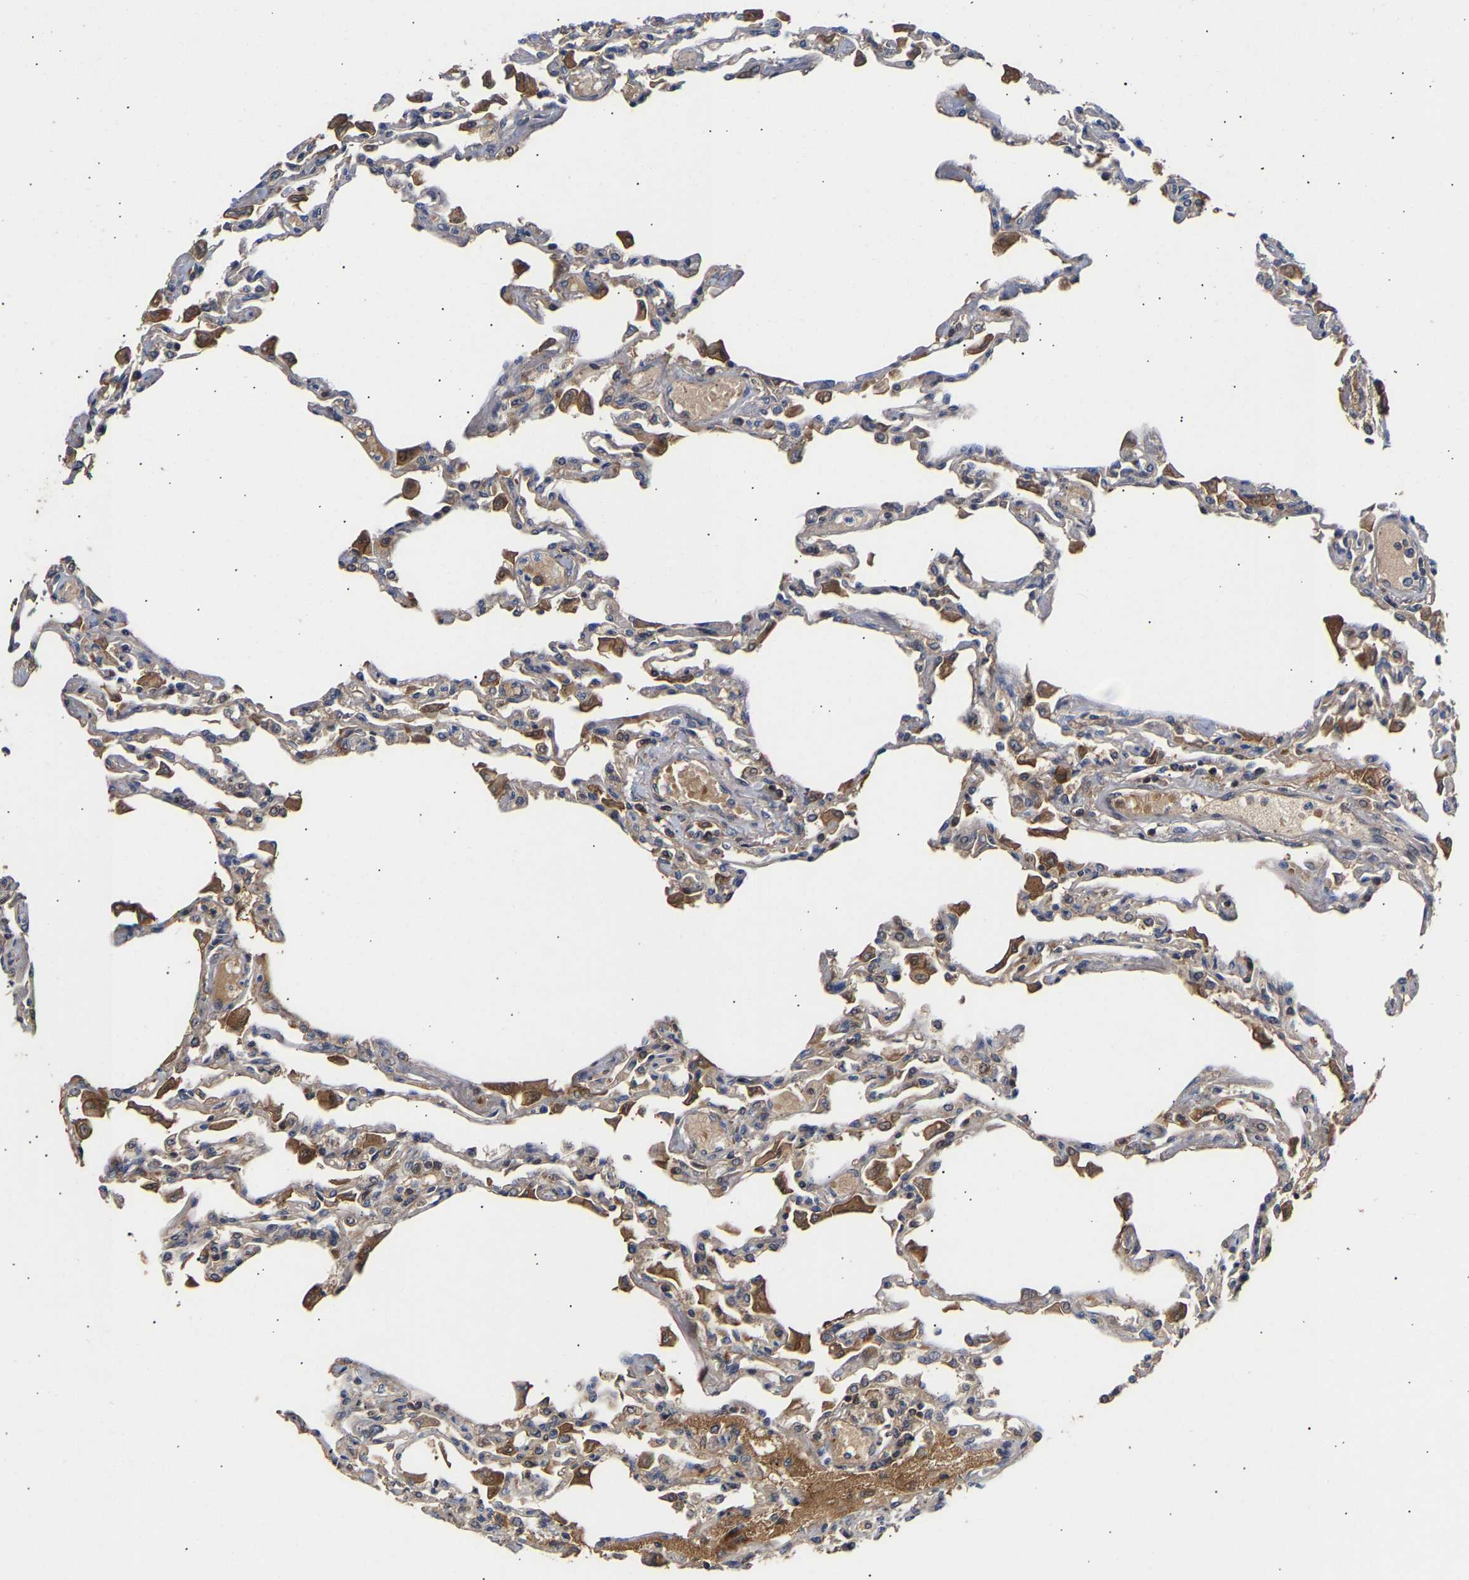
{"staining": {"intensity": "weak", "quantity": "25%-75%", "location": "cytoplasmic/membranous"}, "tissue": "lung", "cell_type": "Alveolar cells", "image_type": "normal", "snomed": [{"axis": "morphology", "description": "Normal tissue, NOS"}, {"axis": "topography", "description": "Bronchus"}, {"axis": "topography", "description": "Lung"}], "caption": "The histopathology image shows immunohistochemical staining of unremarkable lung. There is weak cytoplasmic/membranous positivity is identified in approximately 25%-75% of alveolar cells.", "gene": "KASH5", "patient": {"sex": "female", "age": 49}}